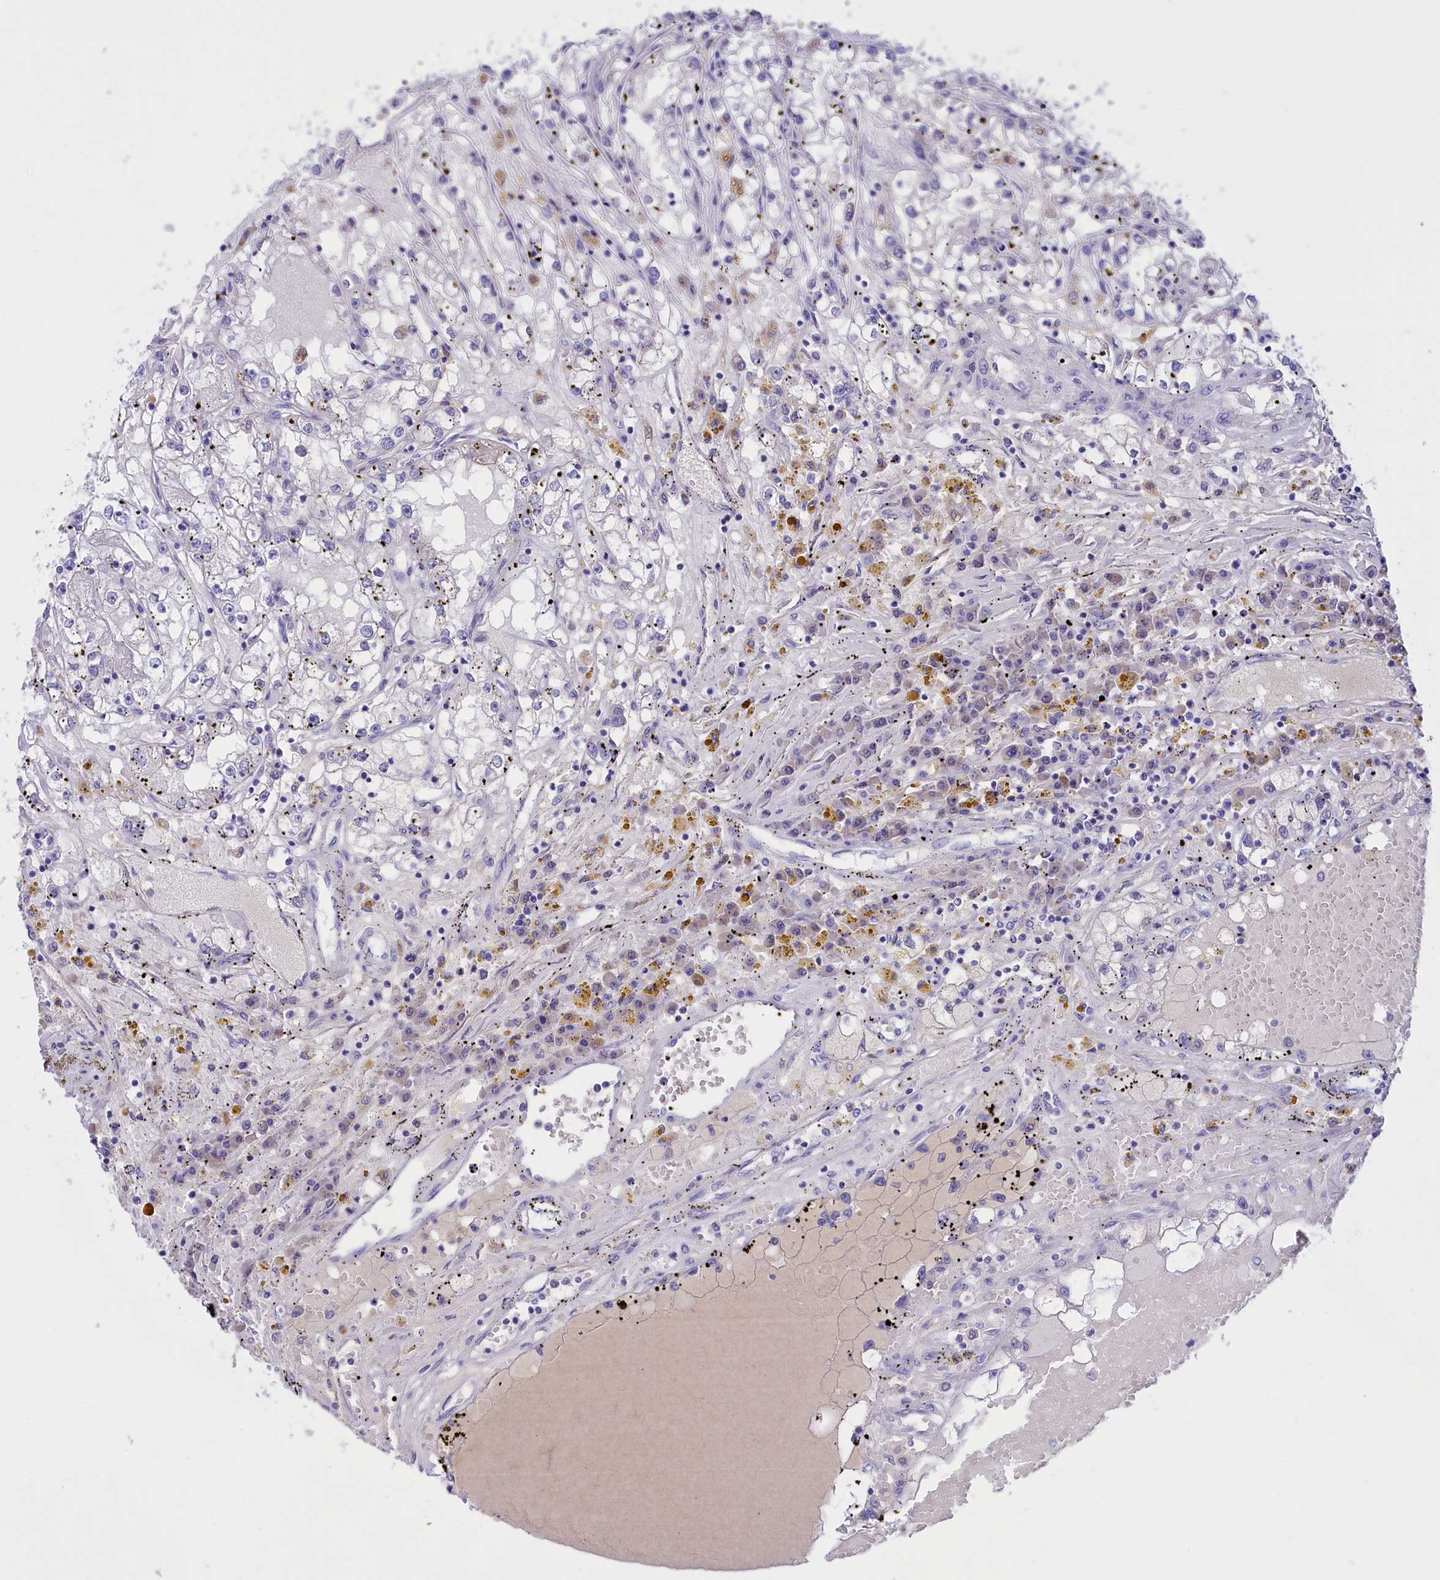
{"staining": {"intensity": "negative", "quantity": "none", "location": "none"}, "tissue": "renal cancer", "cell_type": "Tumor cells", "image_type": "cancer", "snomed": [{"axis": "morphology", "description": "Adenocarcinoma, NOS"}, {"axis": "topography", "description": "Kidney"}], "caption": "Micrograph shows no protein positivity in tumor cells of renal cancer (adenocarcinoma) tissue.", "gene": "PROK2", "patient": {"sex": "male", "age": 56}}